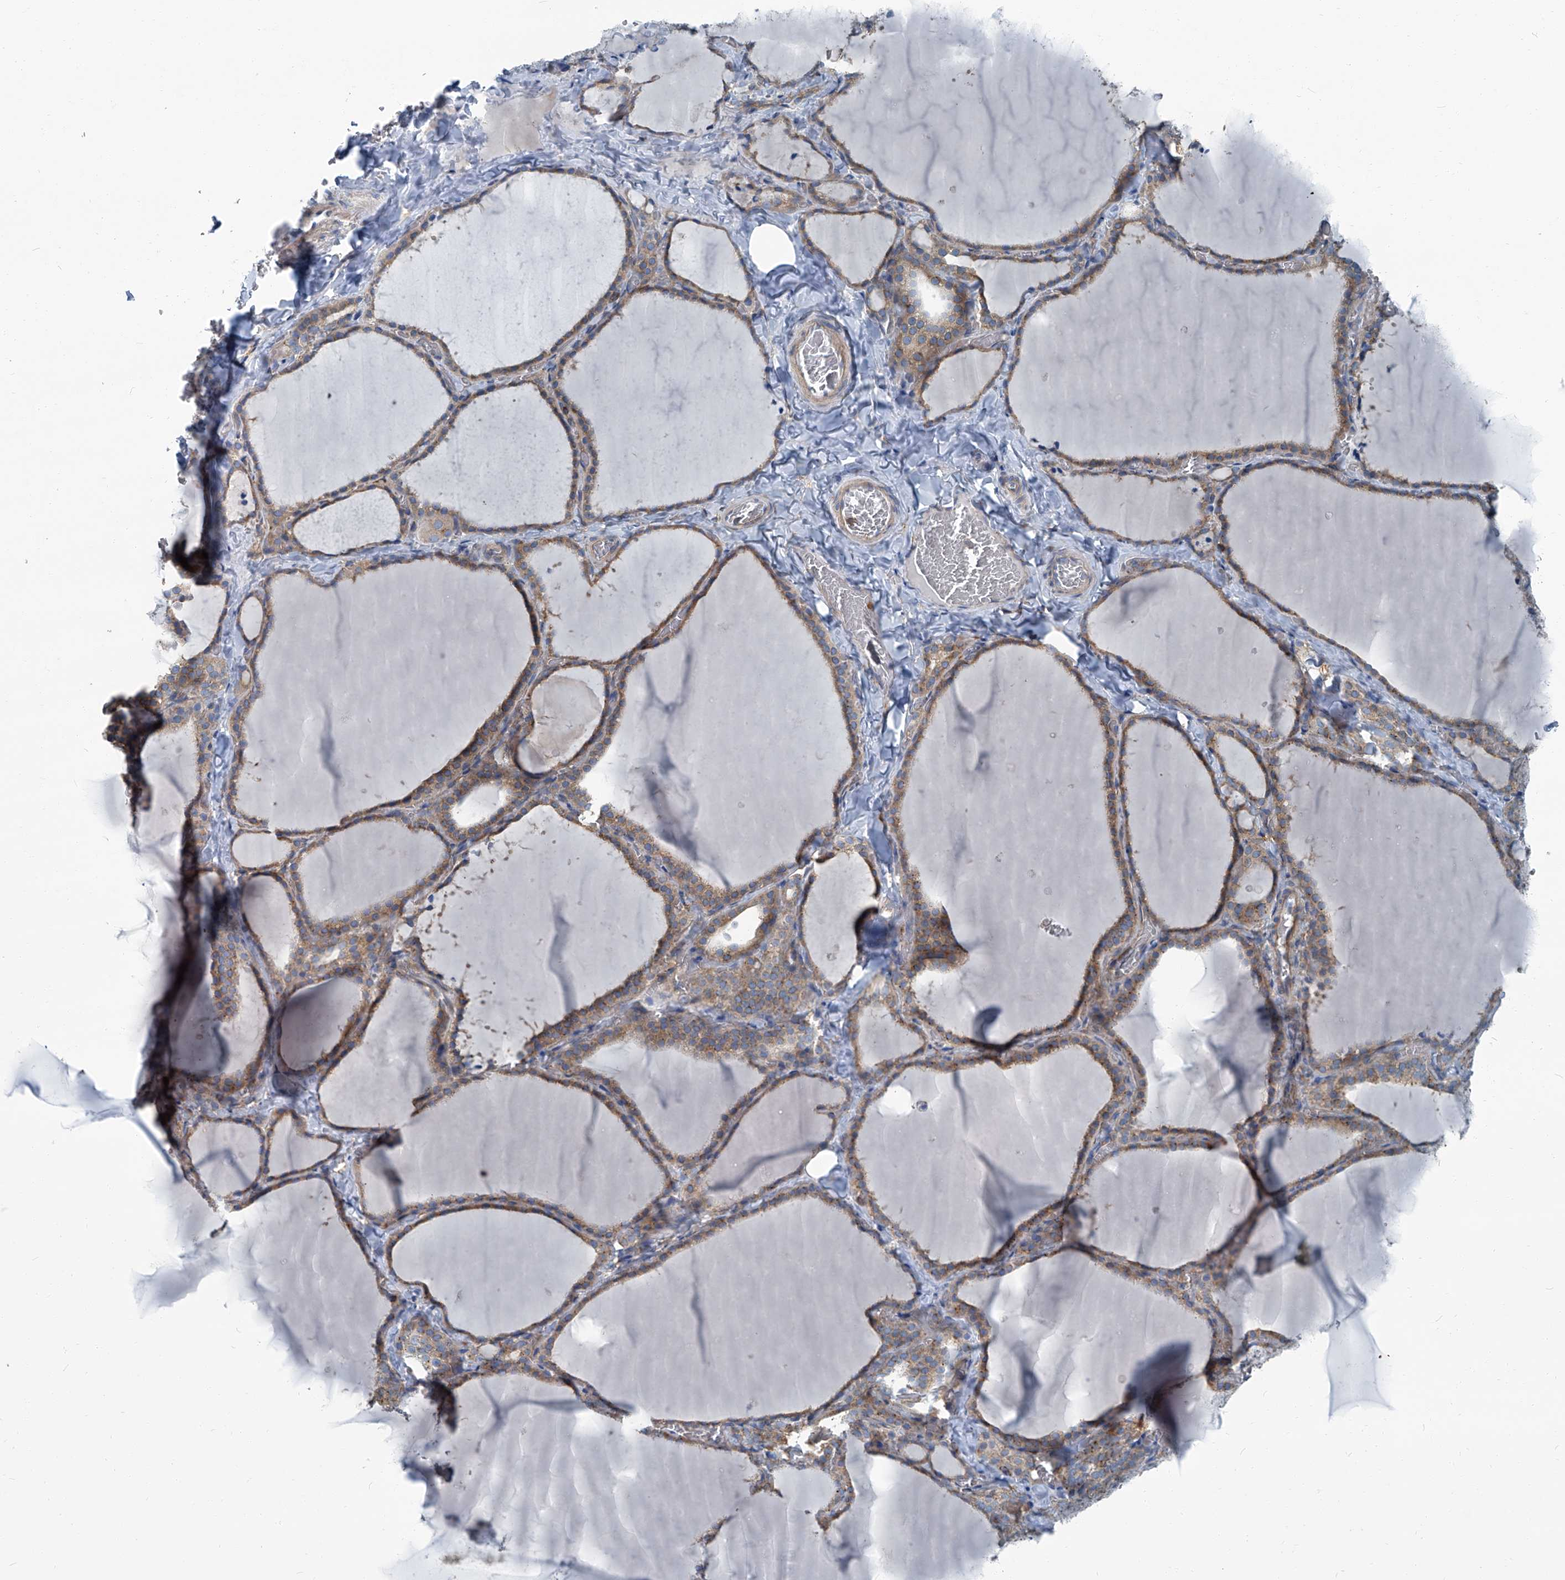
{"staining": {"intensity": "weak", "quantity": "25%-75%", "location": "cytoplasmic/membranous"}, "tissue": "thyroid gland", "cell_type": "Glandular cells", "image_type": "normal", "snomed": [{"axis": "morphology", "description": "Normal tissue, NOS"}, {"axis": "topography", "description": "Thyroid gland"}], "caption": "A photomicrograph of human thyroid gland stained for a protein exhibits weak cytoplasmic/membranous brown staining in glandular cells.", "gene": "SEPTIN7", "patient": {"sex": "female", "age": 22}}